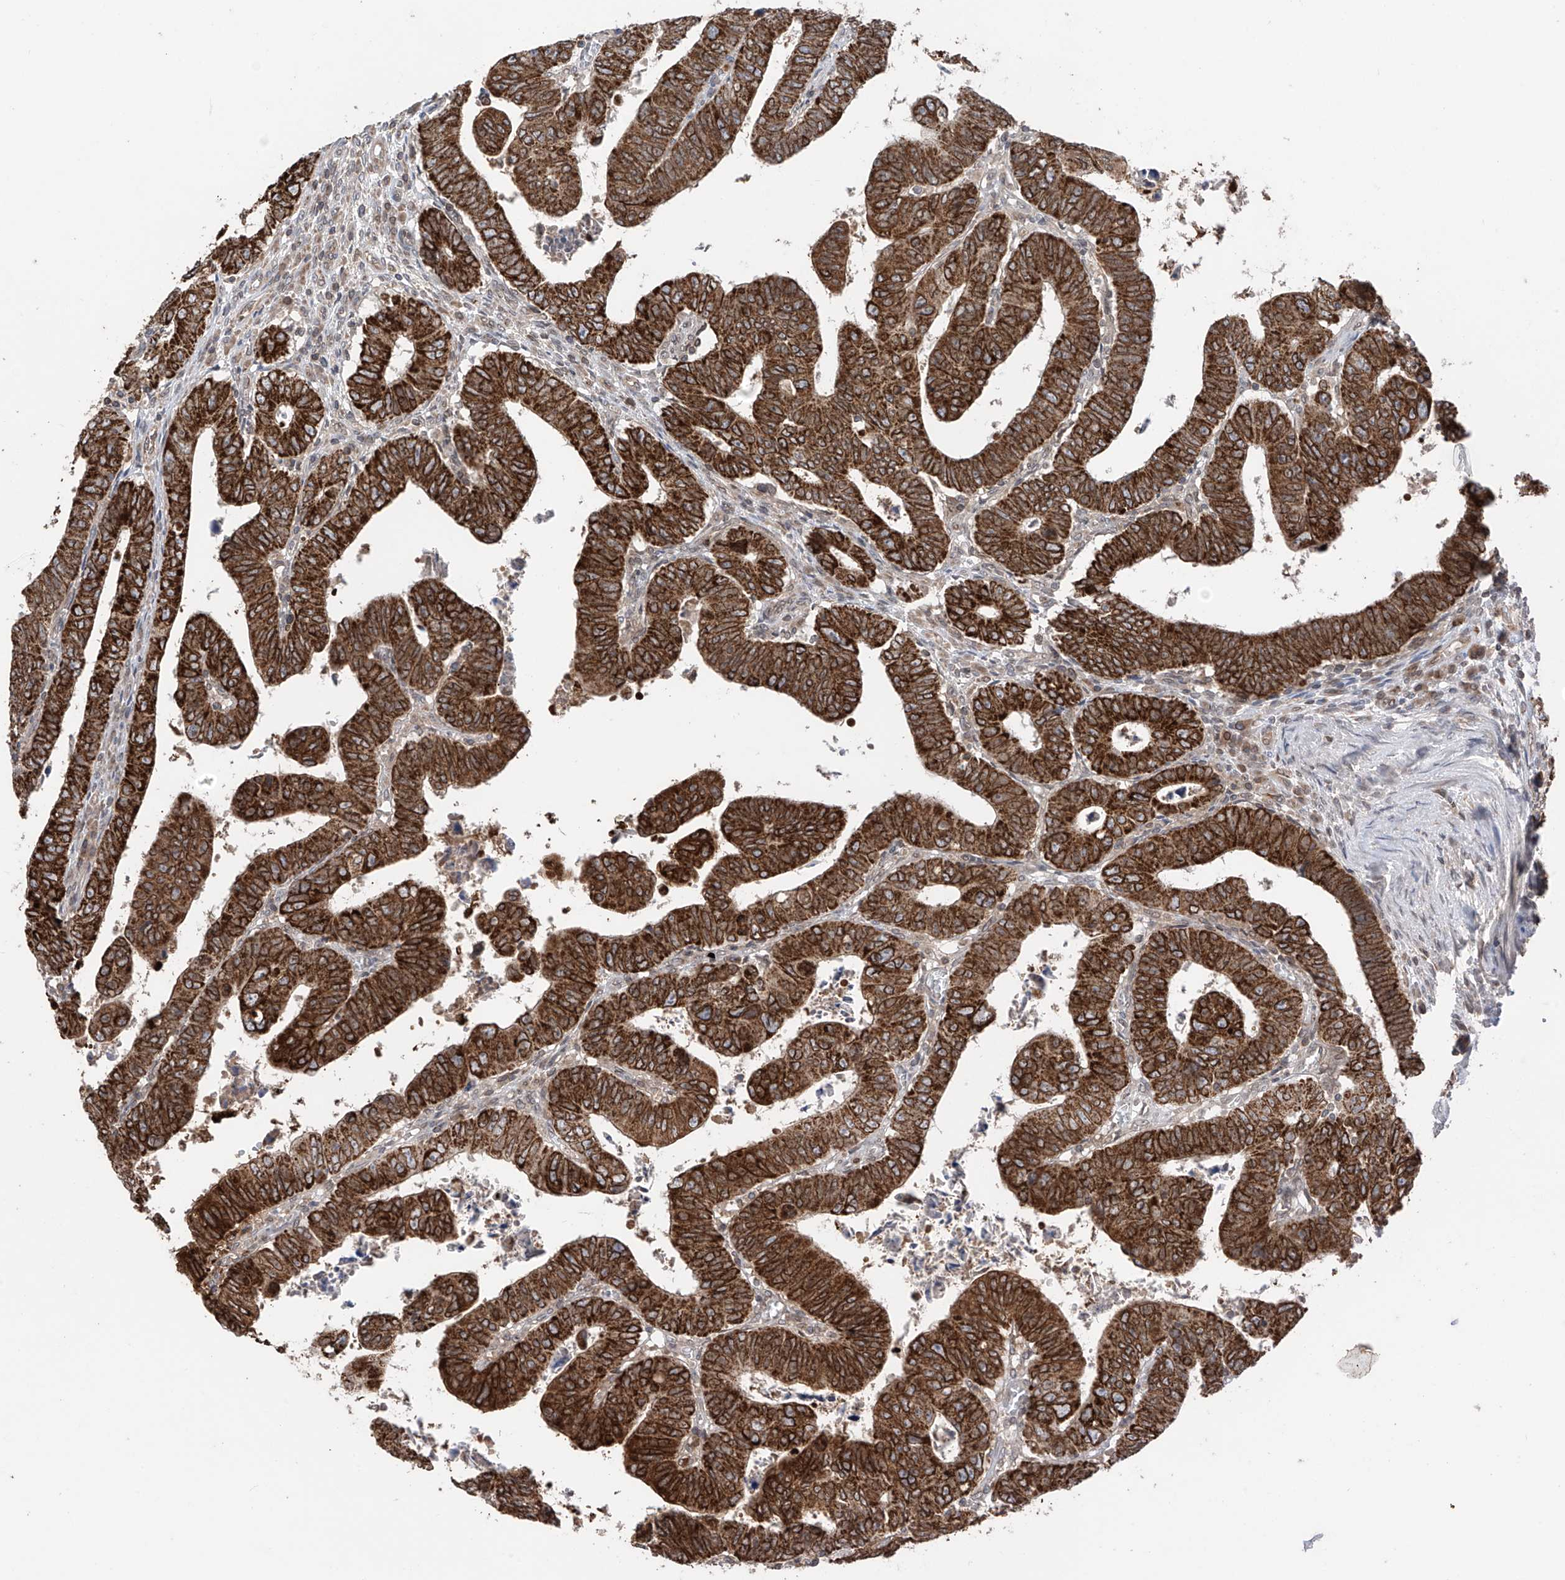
{"staining": {"intensity": "strong", "quantity": ">75%", "location": "cytoplasmic/membranous"}, "tissue": "colorectal cancer", "cell_type": "Tumor cells", "image_type": "cancer", "snomed": [{"axis": "morphology", "description": "Normal tissue, NOS"}, {"axis": "morphology", "description": "Adenocarcinoma, NOS"}, {"axis": "topography", "description": "Rectum"}], "caption": "Tumor cells demonstrate strong cytoplasmic/membranous positivity in approximately >75% of cells in colorectal adenocarcinoma.", "gene": "AHCTF1", "patient": {"sex": "female", "age": 65}}